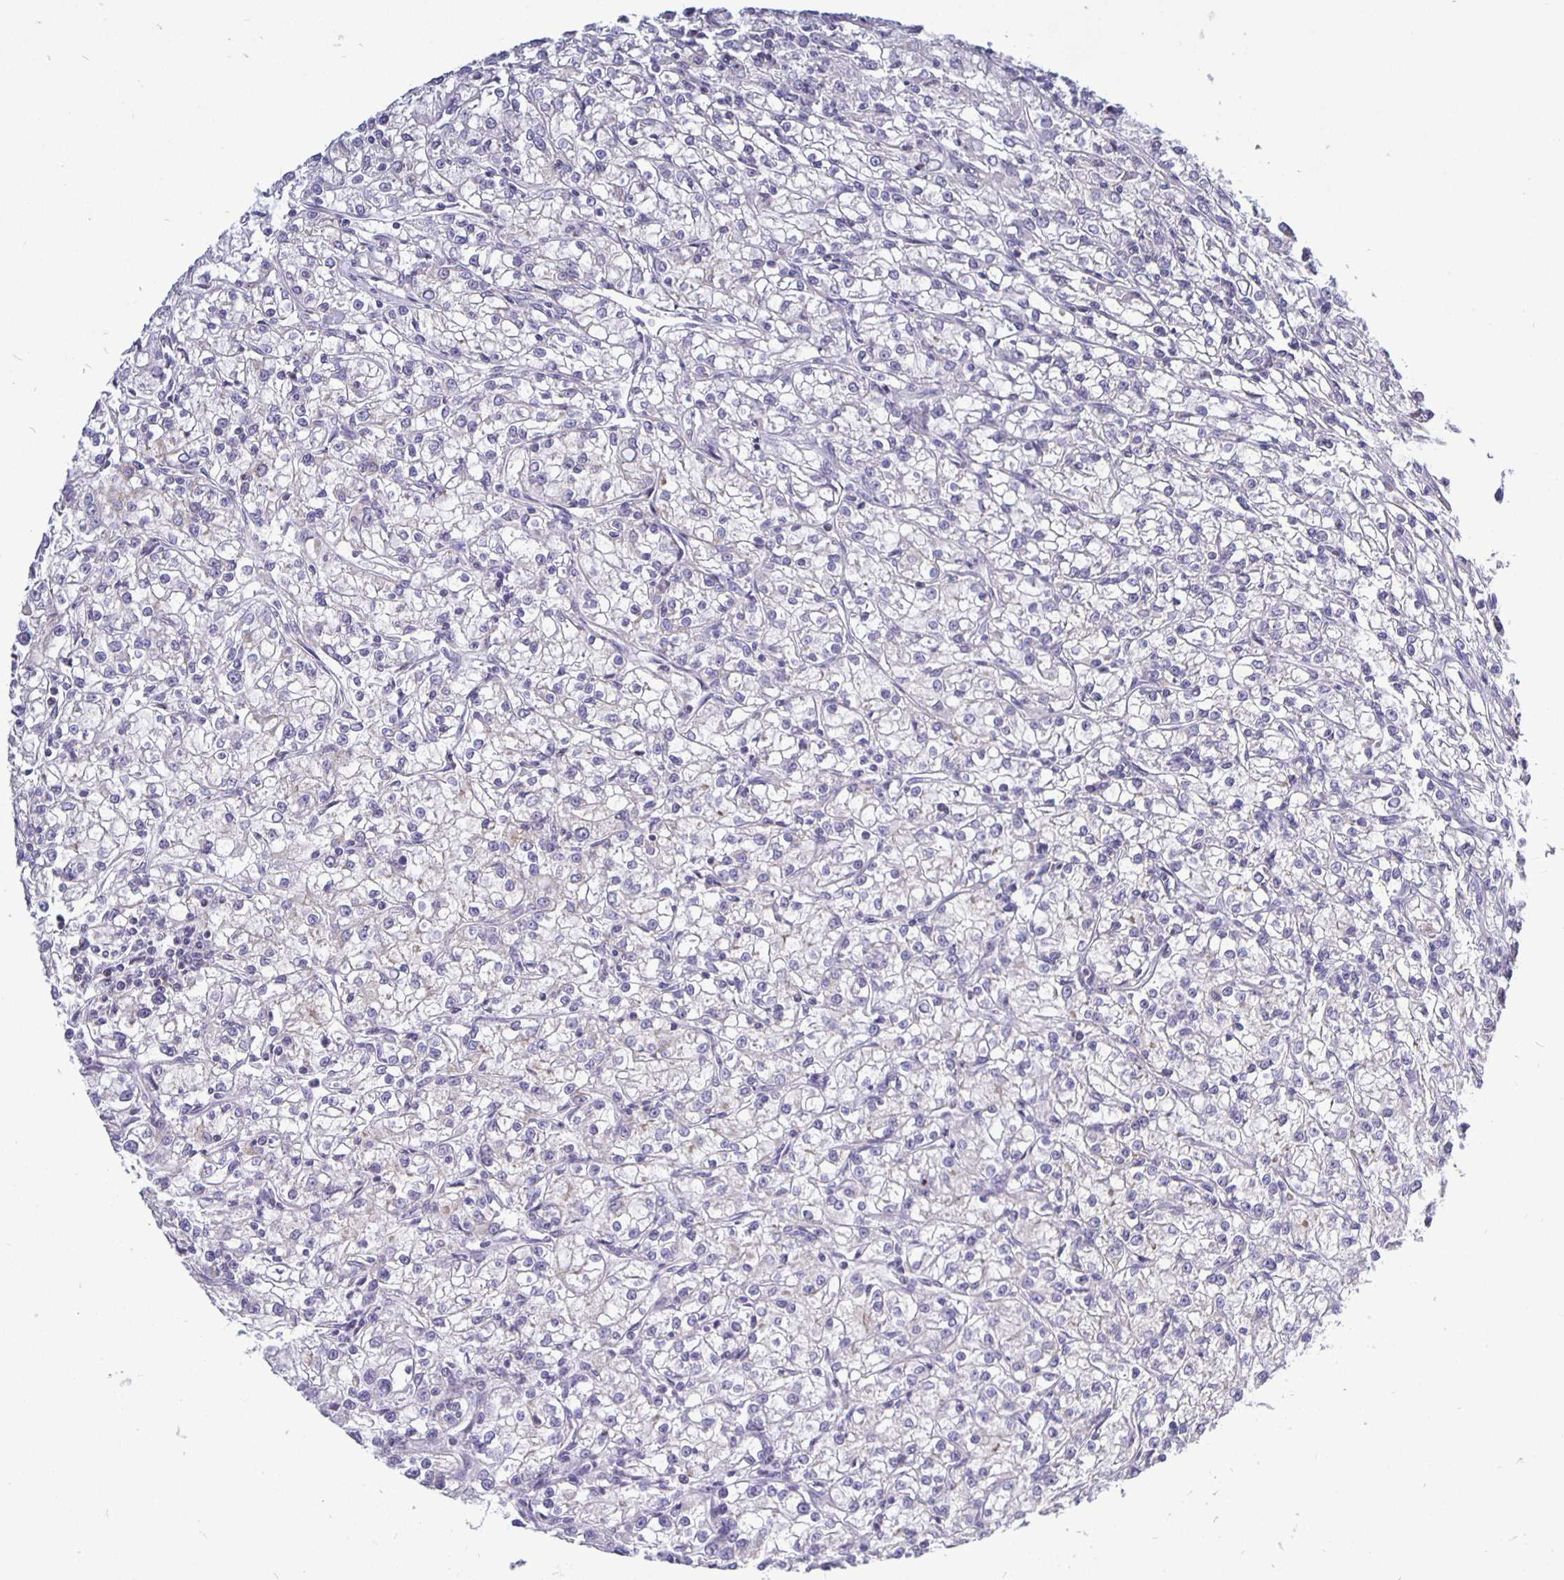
{"staining": {"intensity": "negative", "quantity": "none", "location": "none"}, "tissue": "renal cancer", "cell_type": "Tumor cells", "image_type": "cancer", "snomed": [{"axis": "morphology", "description": "Adenocarcinoma, NOS"}, {"axis": "topography", "description": "Kidney"}], "caption": "Tumor cells show no significant protein expression in renal cancer (adenocarcinoma). The staining is performed using DAB (3,3'-diaminobenzidine) brown chromogen with nuclei counter-stained in using hematoxylin.", "gene": "ERBB2", "patient": {"sex": "female", "age": 59}}